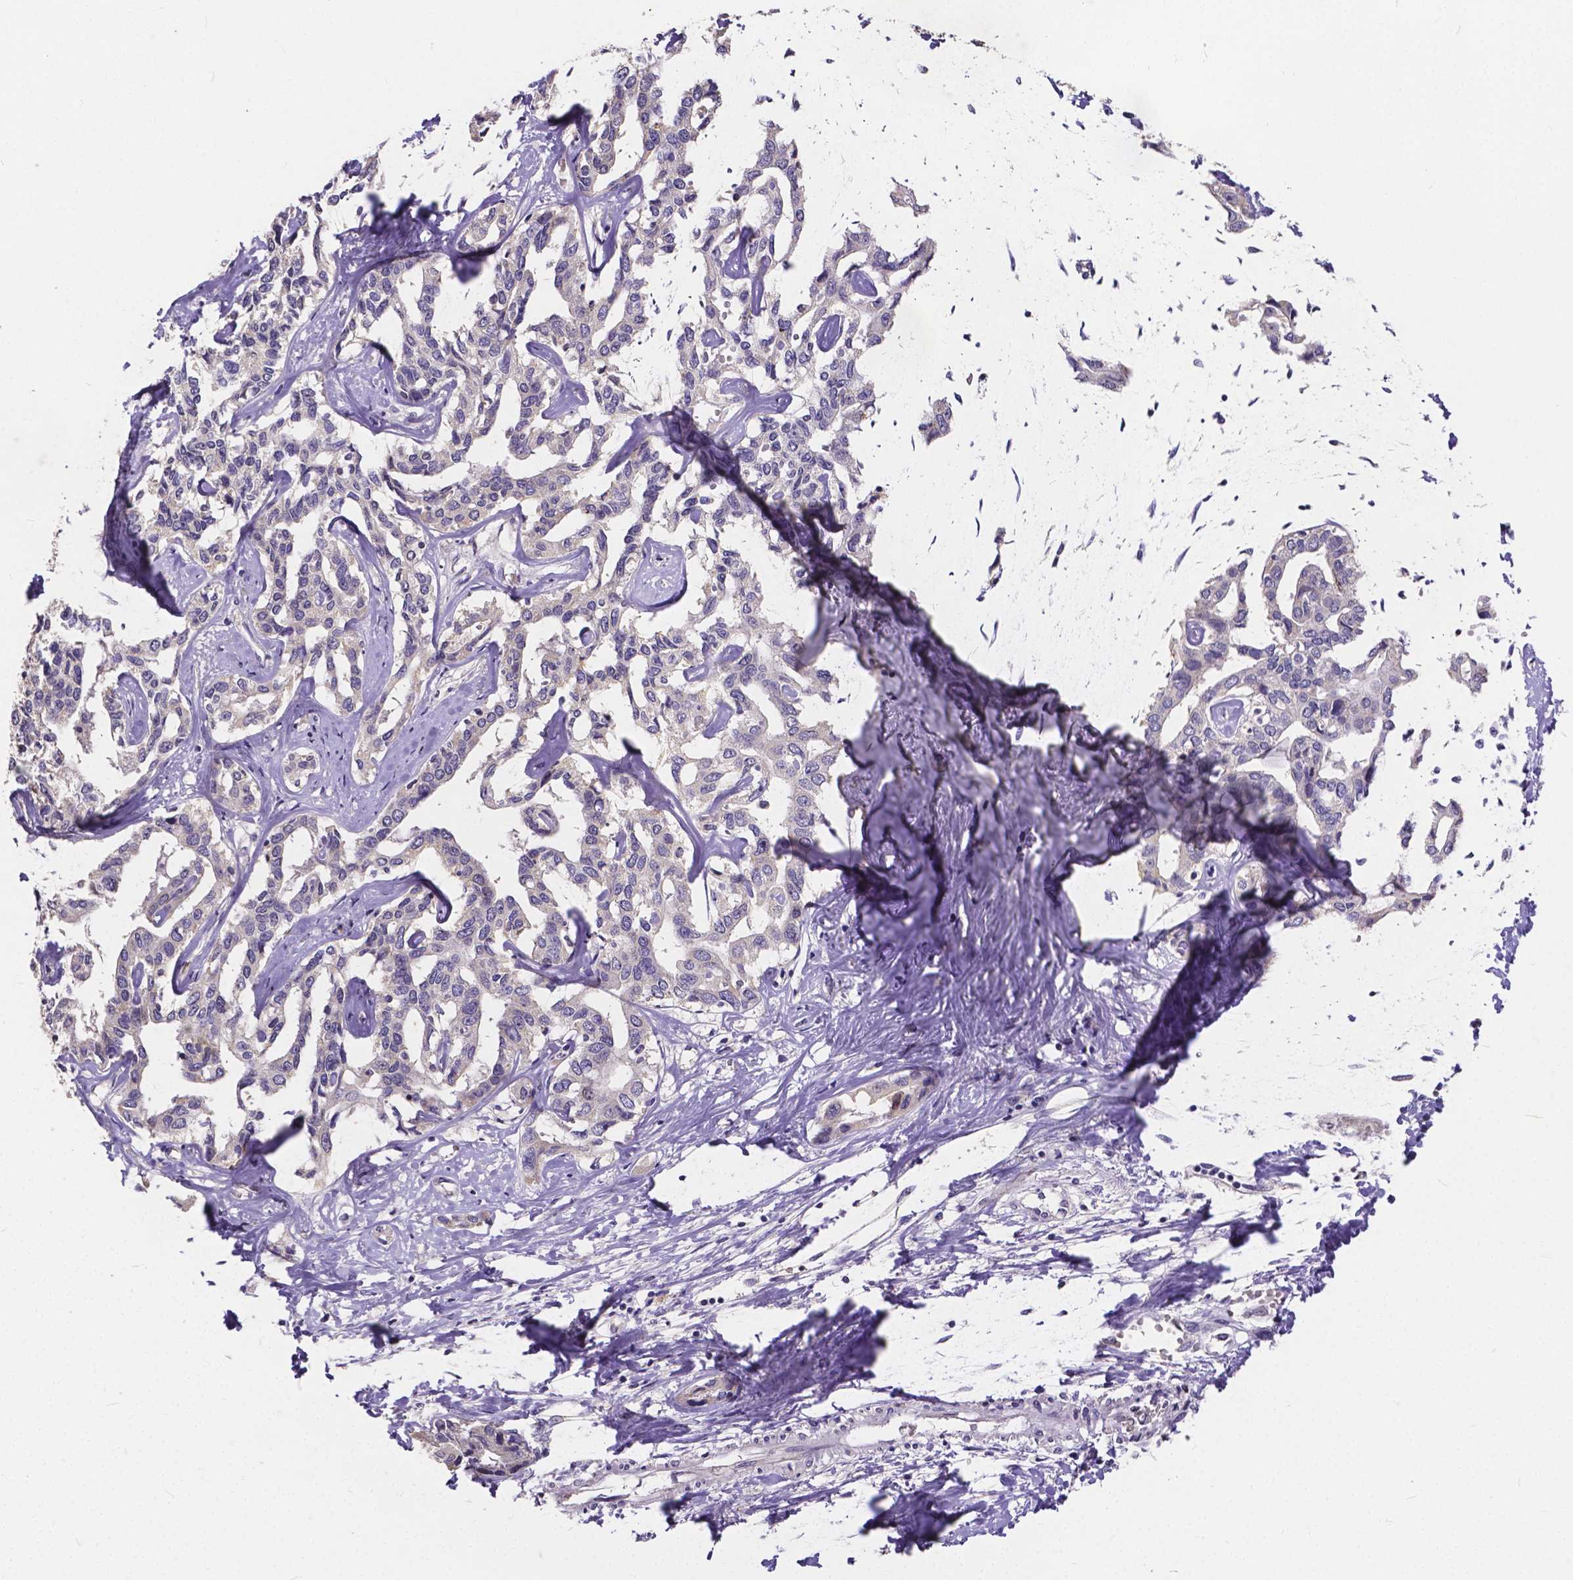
{"staining": {"intensity": "negative", "quantity": "none", "location": "none"}, "tissue": "liver cancer", "cell_type": "Tumor cells", "image_type": "cancer", "snomed": [{"axis": "morphology", "description": "Cholangiocarcinoma"}, {"axis": "topography", "description": "Liver"}], "caption": "IHC histopathology image of liver cancer (cholangiocarcinoma) stained for a protein (brown), which shows no positivity in tumor cells.", "gene": "CTNNA2", "patient": {"sex": "male", "age": 59}}